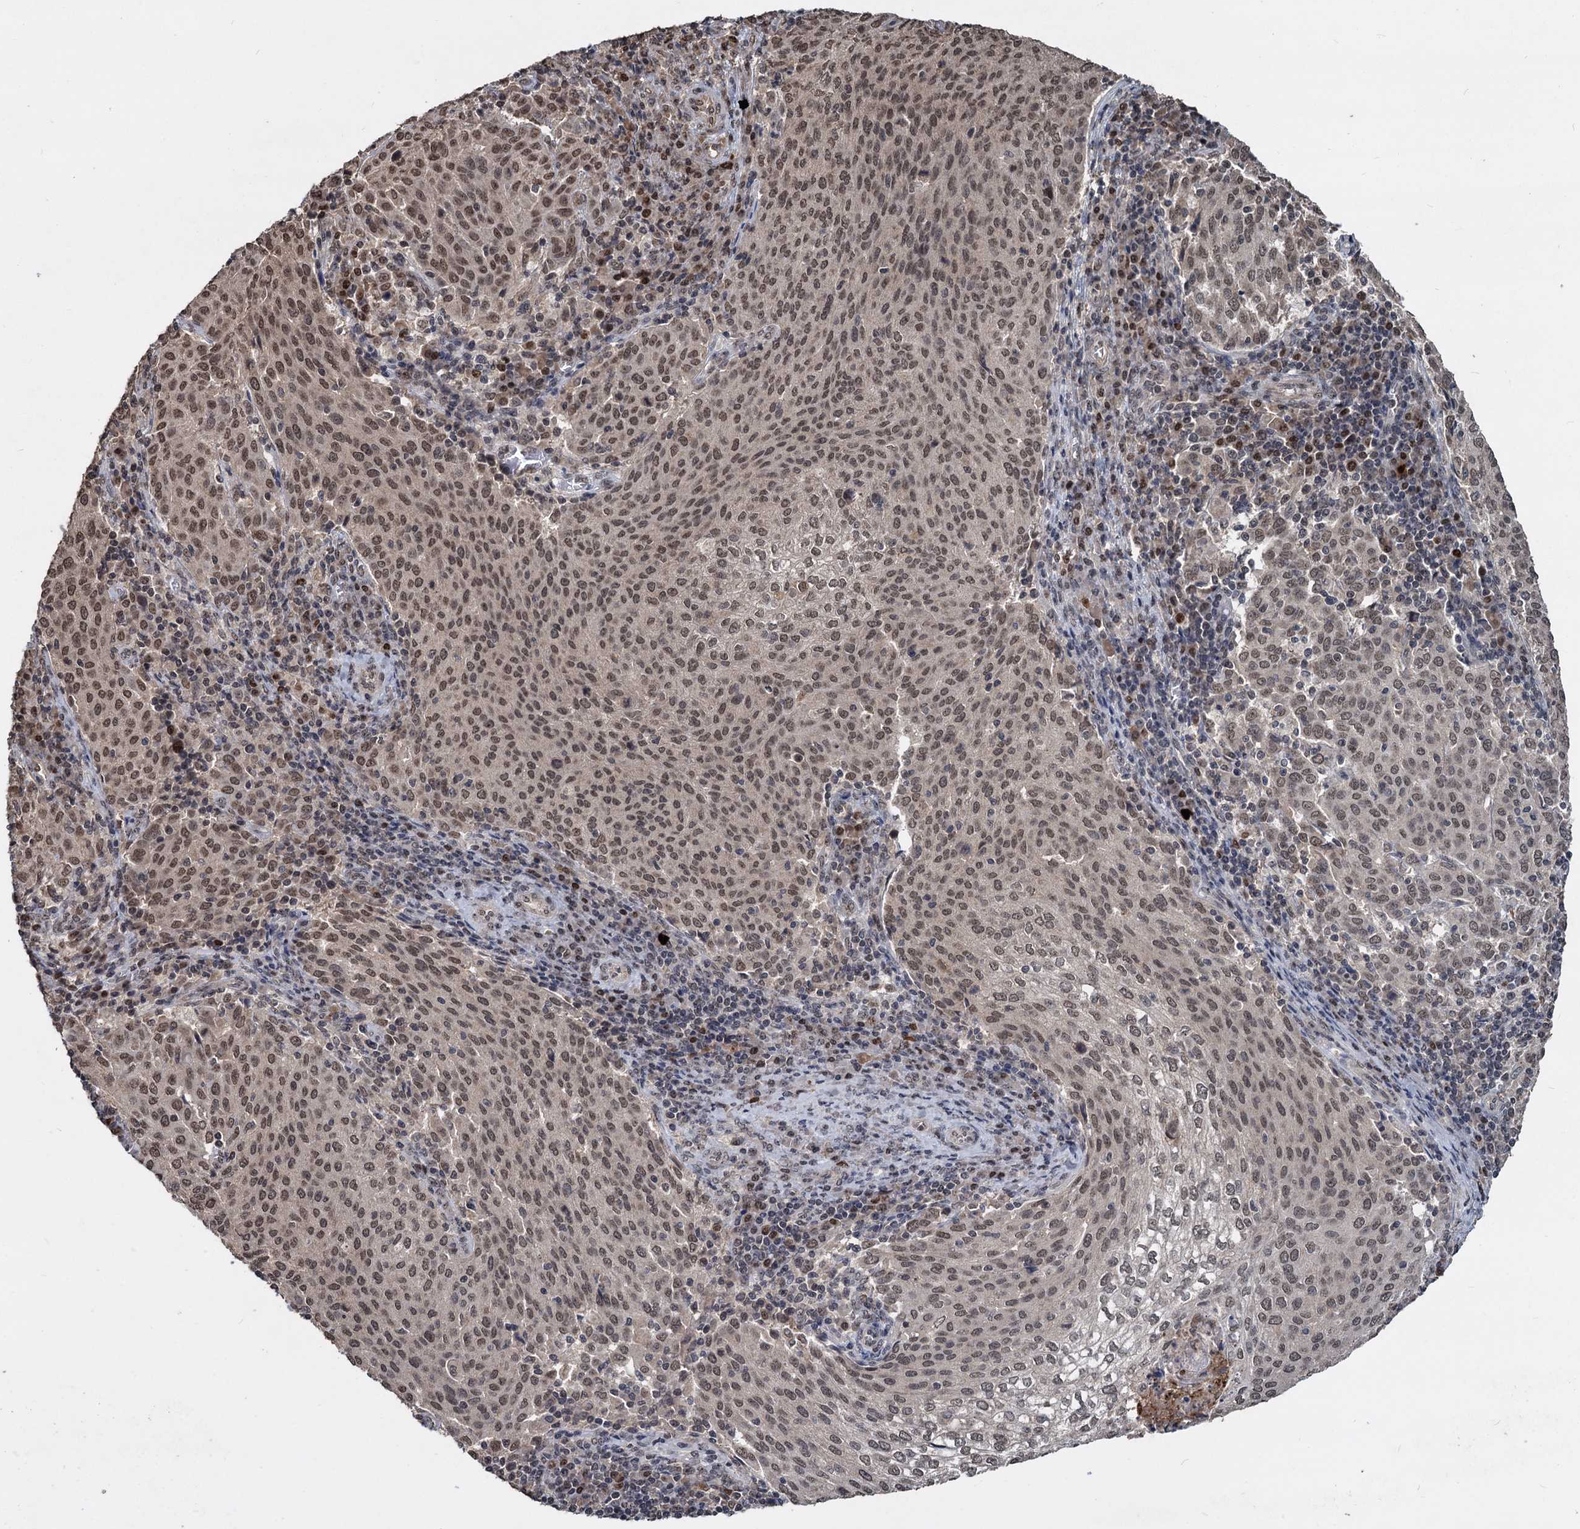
{"staining": {"intensity": "moderate", "quantity": "25%-75%", "location": "nuclear"}, "tissue": "cervical cancer", "cell_type": "Tumor cells", "image_type": "cancer", "snomed": [{"axis": "morphology", "description": "Squamous cell carcinoma, NOS"}, {"axis": "topography", "description": "Cervix"}], "caption": "Human squamous cell carcinoma (cervical) stained with a brown dye exhibits moderate nuclear positive expression in approximately 25%-75% of tumor cells.", "gene": "FAM216B", "patient": {"sex": "female", "age": 46}}